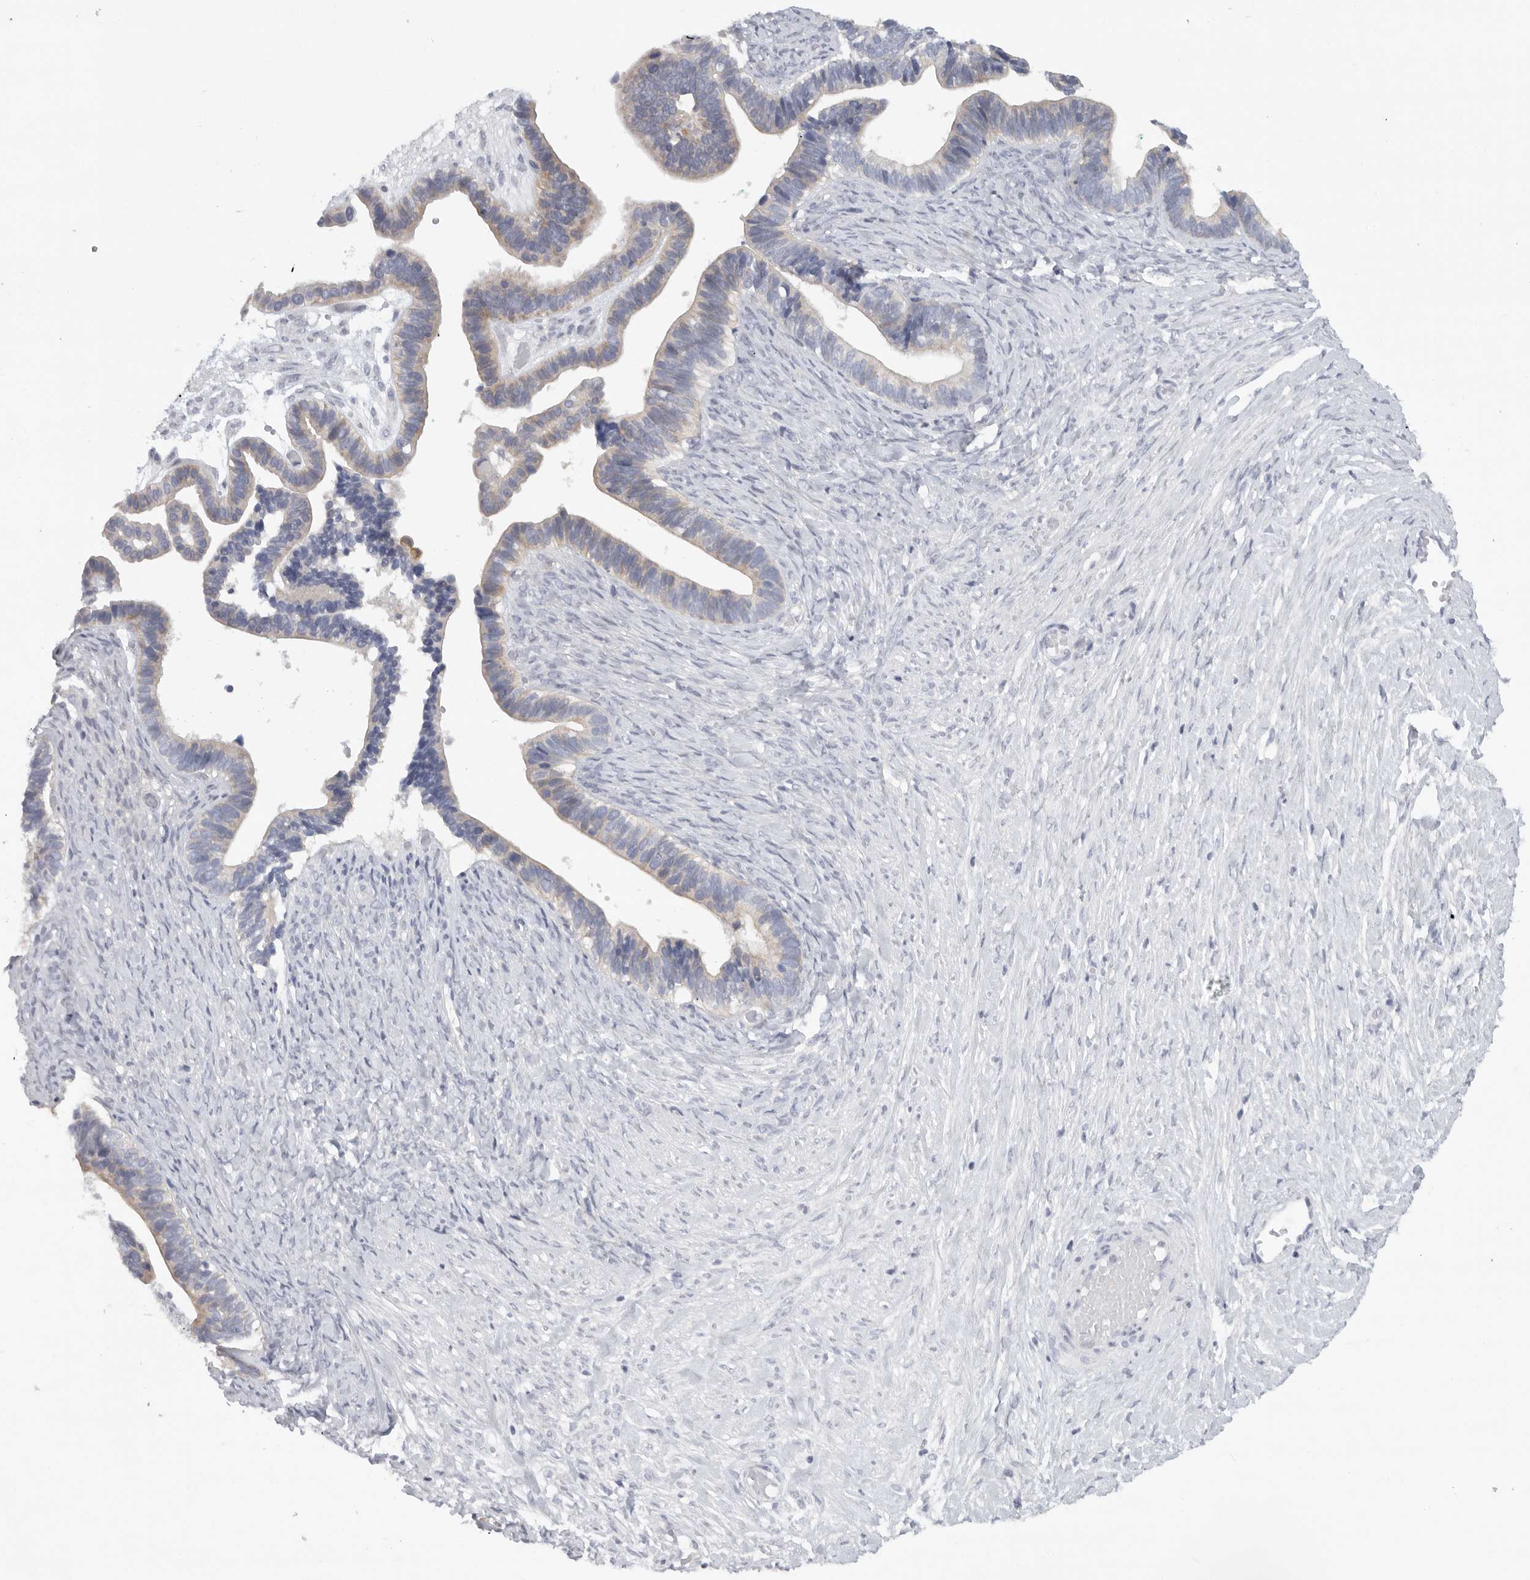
{"staining": {"intensity": "weak", "quantity": "25%-75%", "location": "cytoplasmic/membranous"}, "tissue": "ovarian cancer", "cell_type": "Tumor cells", "image_type": "cancer", "snomed": [{"axis": "morphology", "description": "Cystadenocarcinoma, serous, NOS"}, {"axis": "topography", "description": "Ovary"}], "caption": "IHC of human serous cystadenocarcinoma (ovarian) displays low levels of weak cytoplasmic/membranous expression in about 25%-75% of tumor cells. IHC stains the protein of interest in brown and the nuclei are stained blue.", "gene": "TMEM69", "patient": {"sex": "female", "age": 56}}